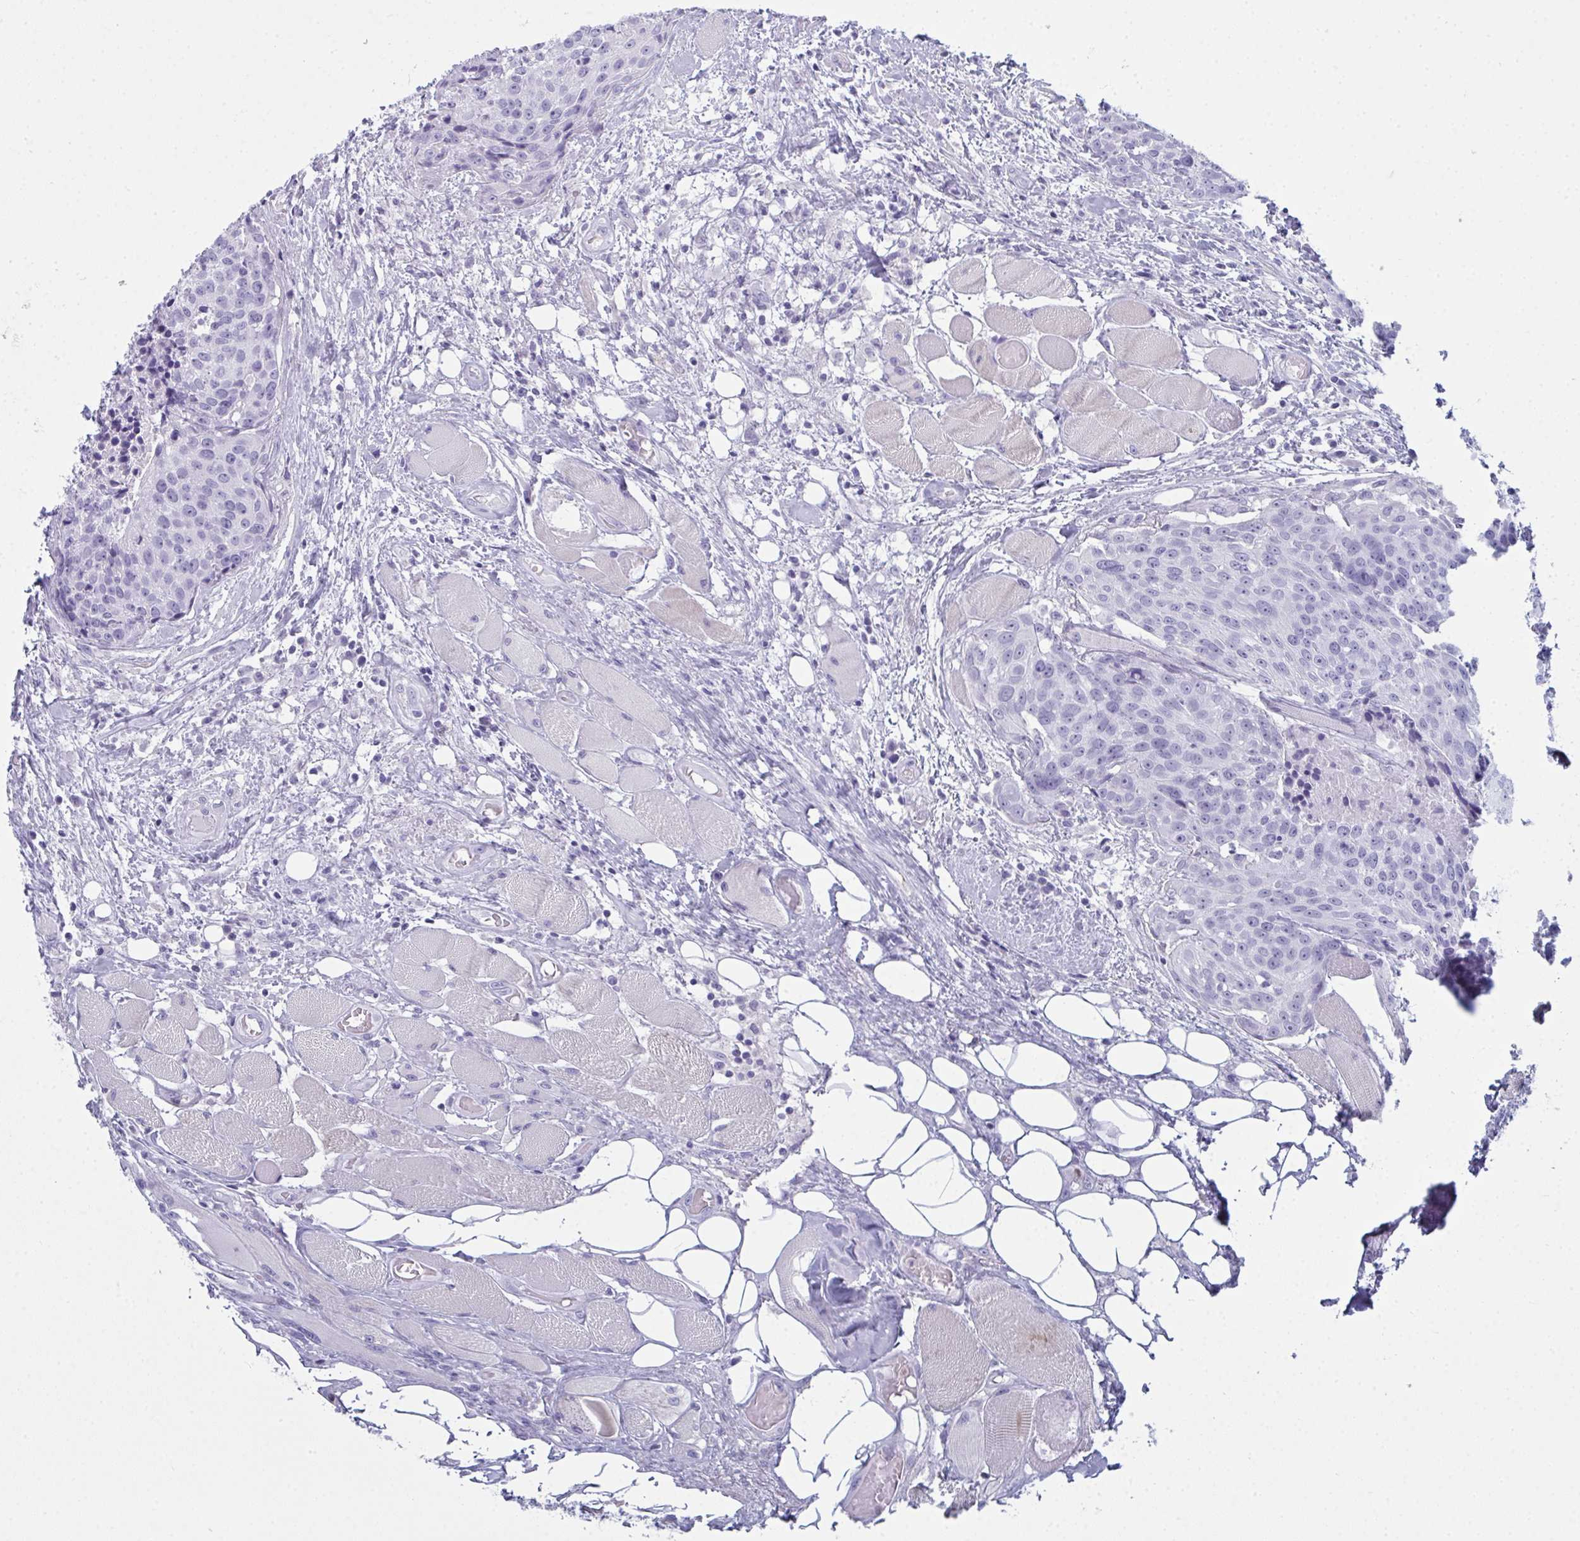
{"staining": {"intensity": "negative", "quantity": "none", "location": "none"}, "tissue": "head and neck cancer", "cell_type": "Tumor cells", "image_type": "cancer", "snomed": [{"axis": "morphology", "description": "Squamous cell carcinoma, NOS"}, {"axis": "topography", "description": "Oral tissue"}, {"axis": "topography", "description": "Head-Neck"}], "caption": "High power microscopy photomicrograph of an IHC micrograph of head and neck squamous cell carcinoma, revealing no significant positivity in tumor cells.", "gene": "SERPINB10", "patient": {"sex": "male", "age": 64}}